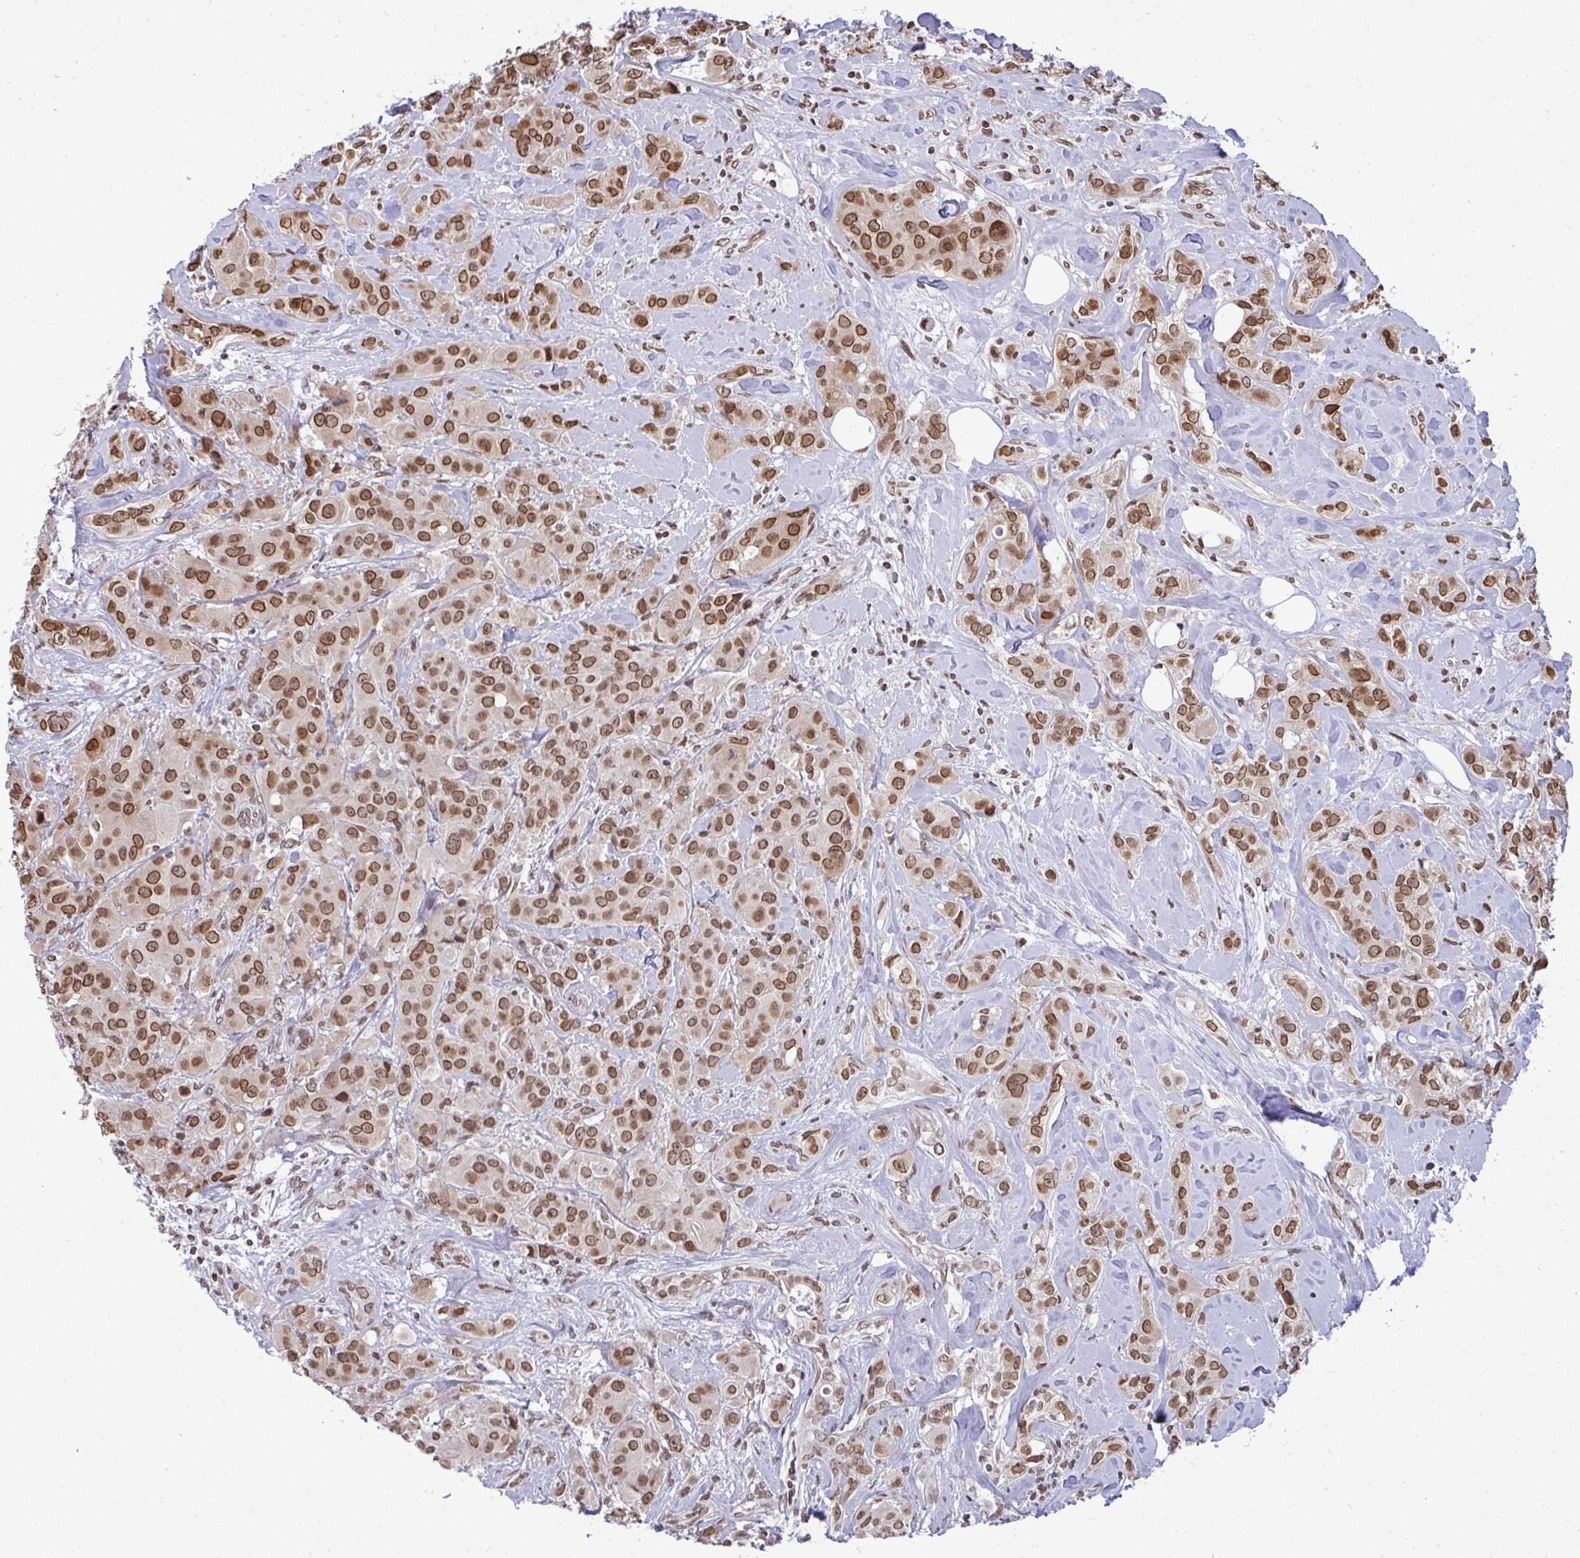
{"staining": {"intensity": "moderate", "quantity": ">75%", "location": "cytoplasmic/membranous,nuclear"}, "tissue": "breast cancer", "cell_type": "Tumor cells", "image_type": "cancer", "snomed": [{"axis": "morphology", "description": "Normal tissue, NOS"}, {"axis": "morphology", "description": "Duct carcinoma"}, {"axis": "topography", "description": "Breast"}], "caption": "Immunohistochemistry (IHC) micrograph of human breast cancer (intraductal carcinoma) stained for a protein (brown), which reveals medium levels of moderate cytoplasmic/membranous and nuclear staining in about >75% of tumor cells.", "gene": "JPT1", "patient": {"sex": "female", "age": 43}}